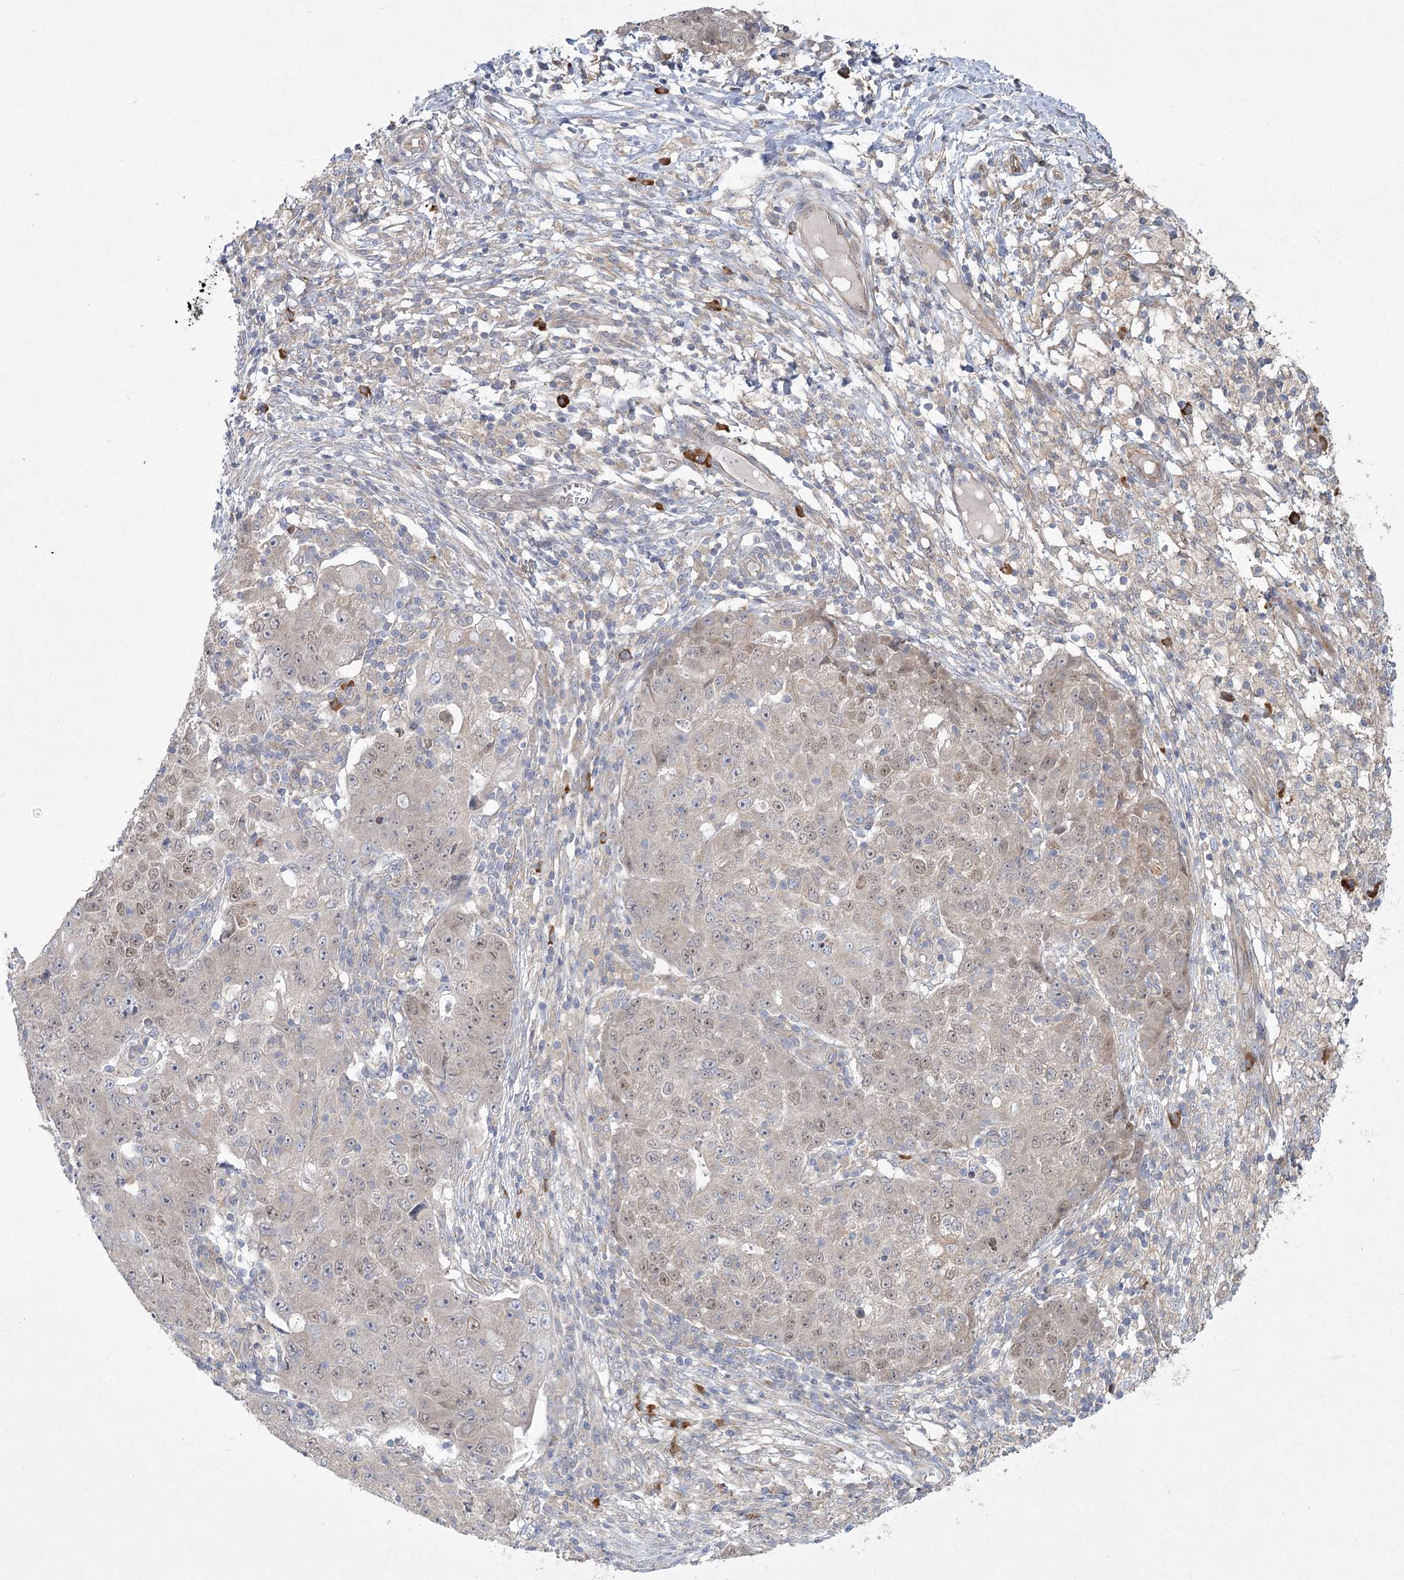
{"staining": {"intensity": "weak", "quantity": "25%-75%", "location": "nuclear"}, "tissue": "ovarian cancer", "cell_type": "Tumor cells", "image_type": "cancer", "snomed": [{"axis": "morphology", "description": "Carcinoma, endometroid"}, {"axis": "topography", "description": "Ovary"}], "caption": "Protein expression analysis of human ovarian endometroid carcinoma reveals weak nuclear expression in about 25%-75% of tumor cells.", "gene": "CAMTA1", "patient": {"sex": "female", "age": 42}}